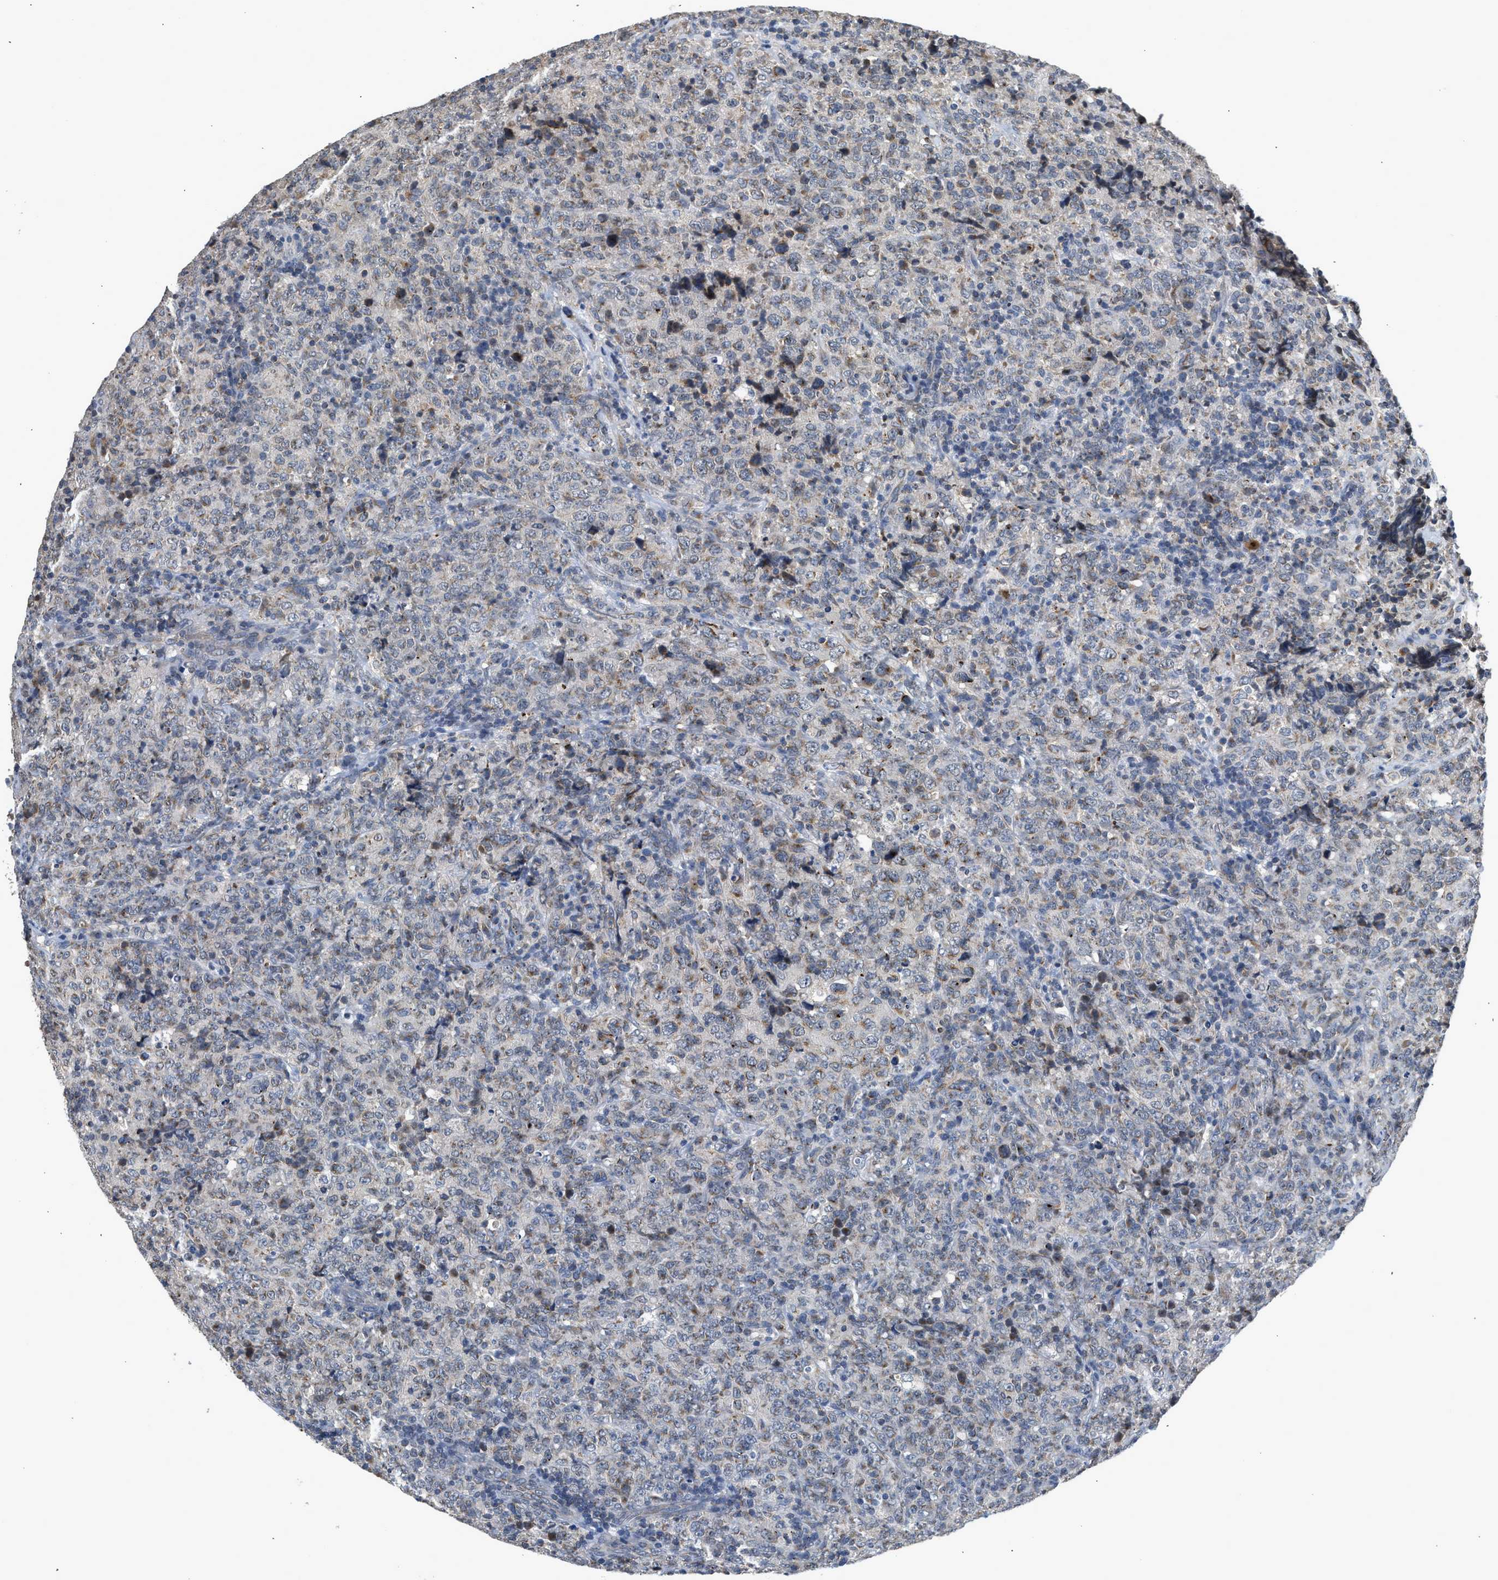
{"staining": {"intensity": "negative", "quantity": "none", "location": "none"}, "tissue": "lymphoma", "cell_type": "Tumor cells", "image_type": "cancer", "snomed": [{"axis": "morphology", "description": "Malignant lymphoma, non-Hodgkin's type, High grade"}, {"axis": "topography", "description": "Tonsil"}], "caption": "Immunohistochemistry (IHC) histopathology image of human high-grade malignant lymphoma, non-Hodgkin's type stained for a protein (brown), which reveals no positivity in tumor cells. (DAB immunohistochemistry (IHC), high magnification).", "gene": "PIM1", "patient": {"sex": "female", "age": 36}}